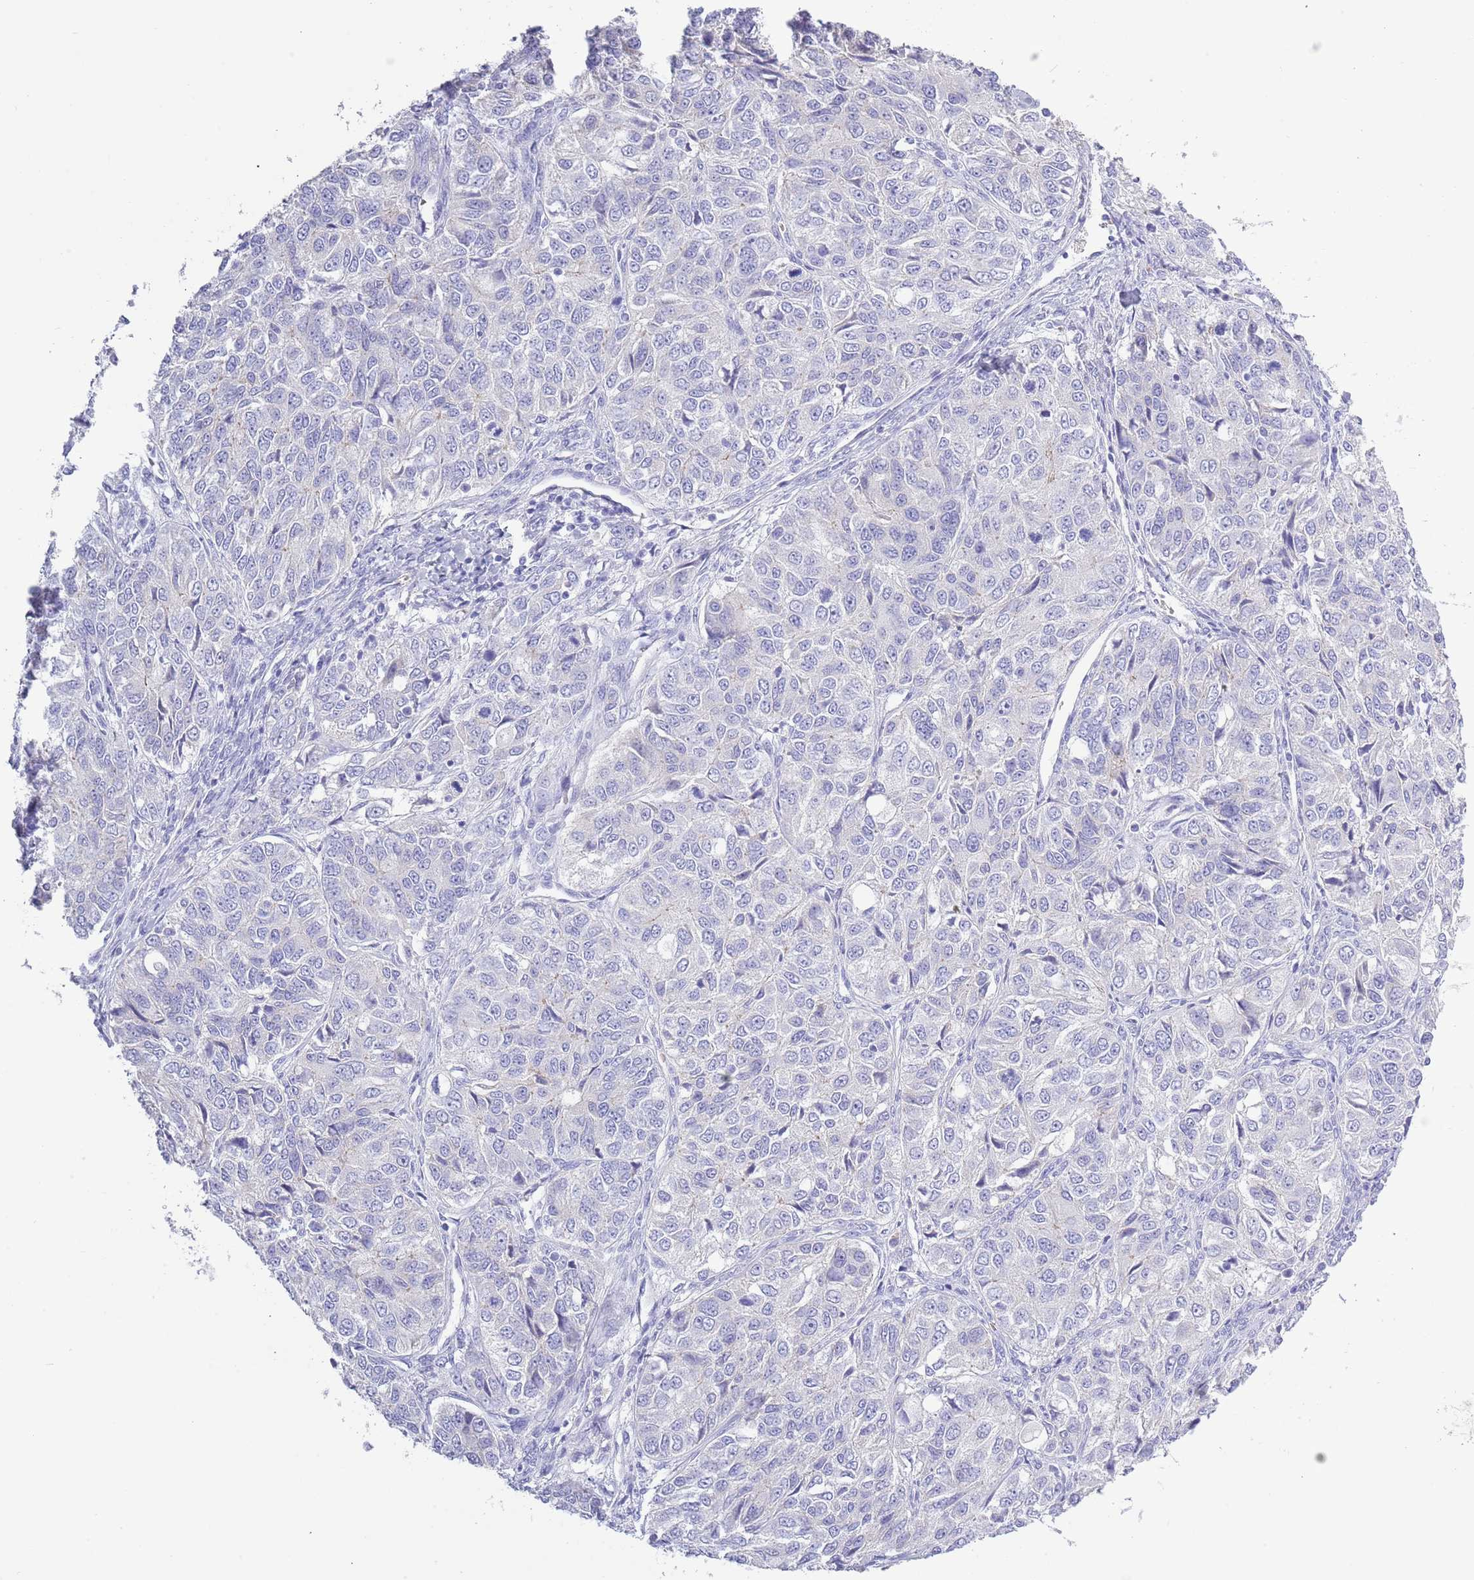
{"staining": {"intensity": "negative", "quantity": "none", "location": "none"}, "tissue": "ovarian cancer", "cell_type": "Tumor cells", "image_type": "cancer", "snomed": [{"axis": "morphology", "description": "Carcinoma, endometroid"}, {"axis": "topography", "description": "Ovary"}], "caption": "An IHC micrograph of ovarian cancer is shown. There is no staining in tumor cells of ovarian cancer. The staining was performed using DAB (3,3'-diaminobenzidine) to visualize the protein expression in brown, while the nuclei were stained in blue with hematoxylin (Magnification: 20x).", "gene": "ACR", "patient": {"sex": "female", "age": 51}}